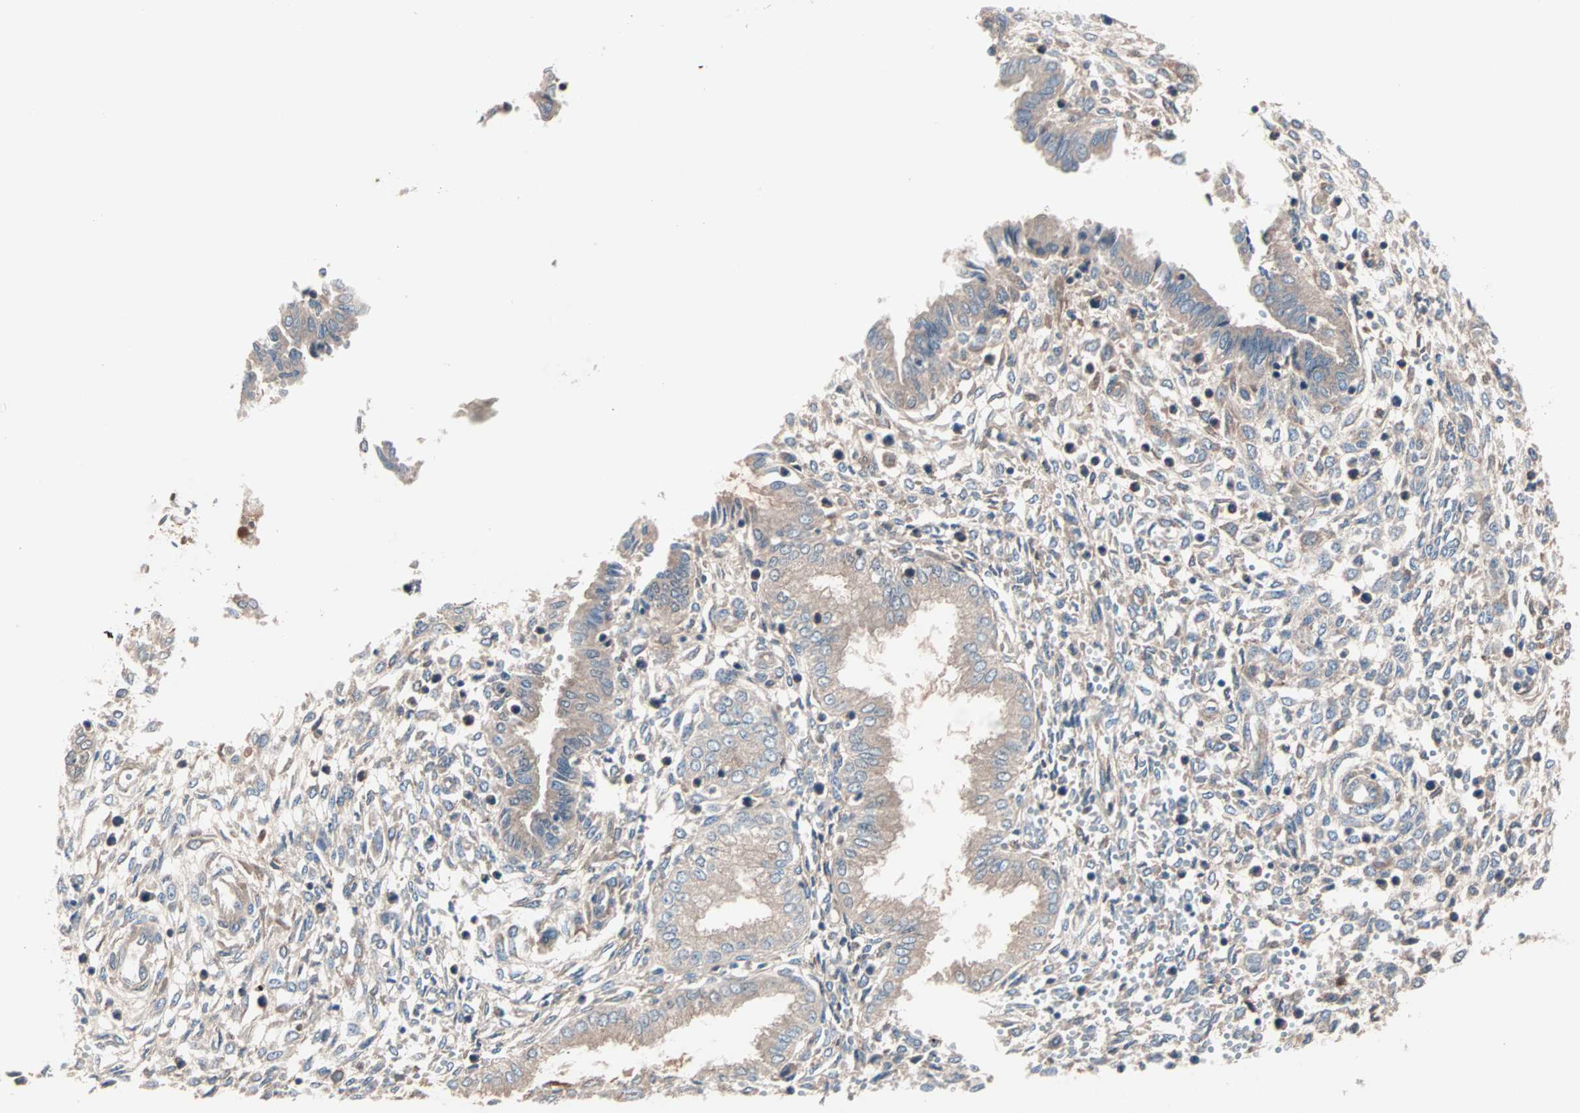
{"staining": {"intensity": "weak", "quantity": "25%-75%", "location": "cytoplasmic/membranous"}, "tissue": "endometrium", "cell_type": "Cells in endometrial stroma", "image_type": "normal", "snomed": [{"axis": "morphology", "description": "Normal tissue, NOS"}, {"axis": "topography", "description": "Endometrium"}], "caption": "Immunohistochemical staining of normal human endometrium displays low levels of weak cytoplasmic/membranous staining in approximately 25%-75% of cells in endometrial stroma.", "gene": "CAD", "patient": {"sex": "female", "age": 33}}